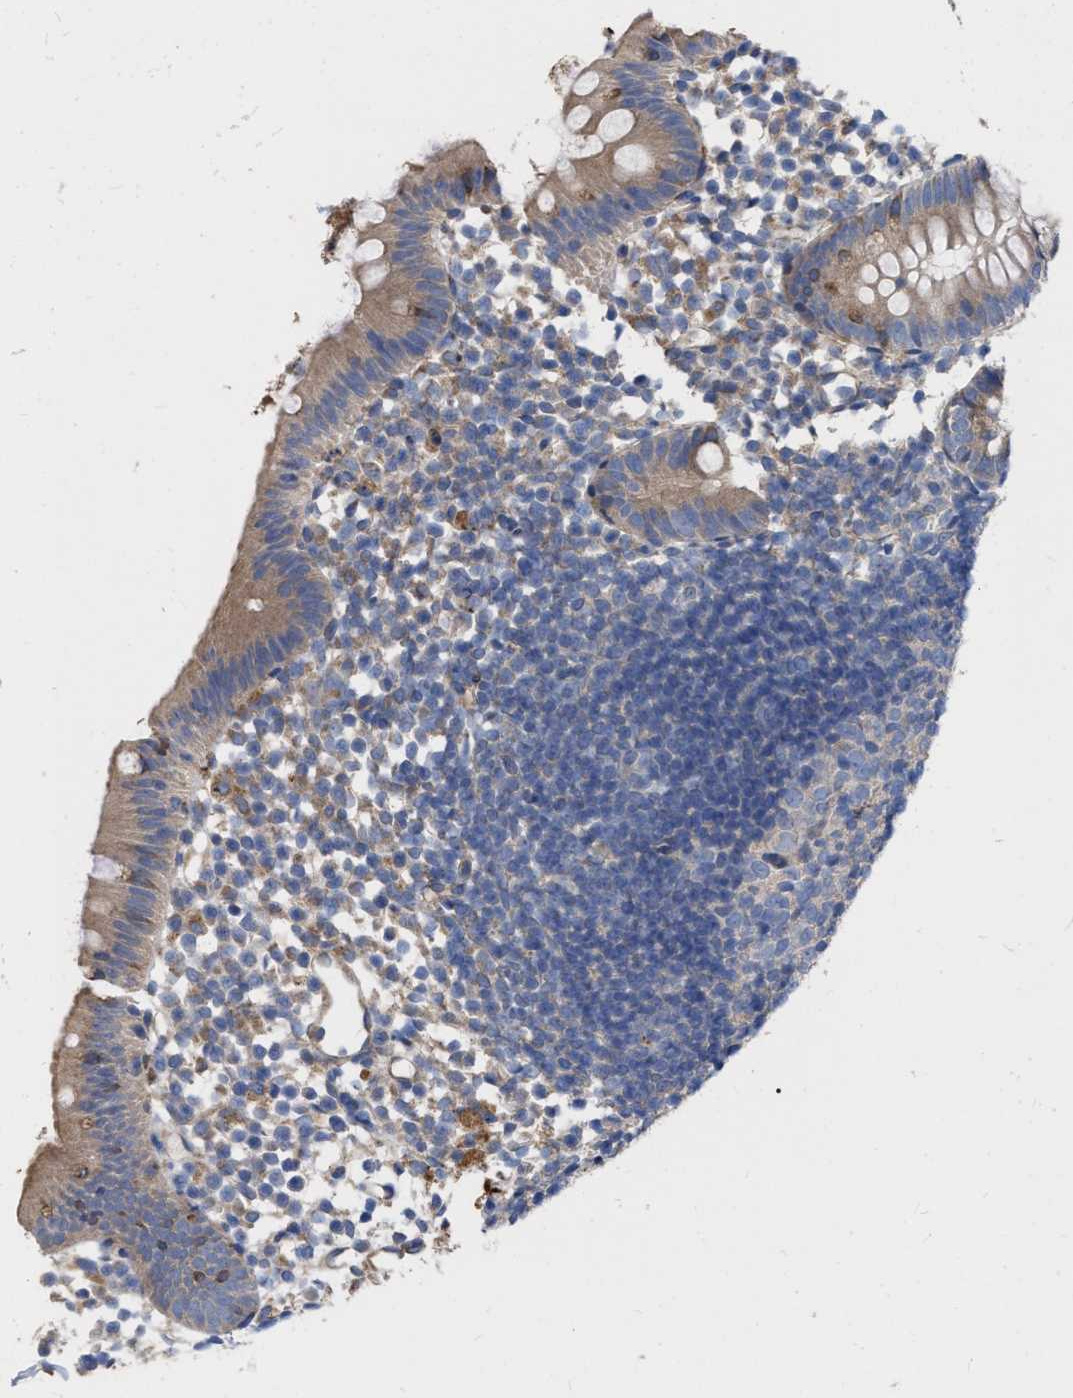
{"staining": {"intensity": "weak", "quantity": ">75%", "location": "cytoplasmic/membranous"}, "tissue": "appendix", "cell_type": "Glandular cells", "image_type": "normal", "snomed": [{"axis": "morphology", "description": "Normal tissue, NOS"}, {"axis": "topography", "description": "Appendix"}], "caption": "Weak cytoplasmic/membranous protein positivity is seen in approximately >75% of glandular cells in appendix. The staining is performed using DAB (3,3'-diaminobenzidine) brown chromogen to label protein expression. The nuclei are counter-stained blue using hematoxylin.", "gene": "MLST8", "patient": {"sex": "female", "age": 20}}